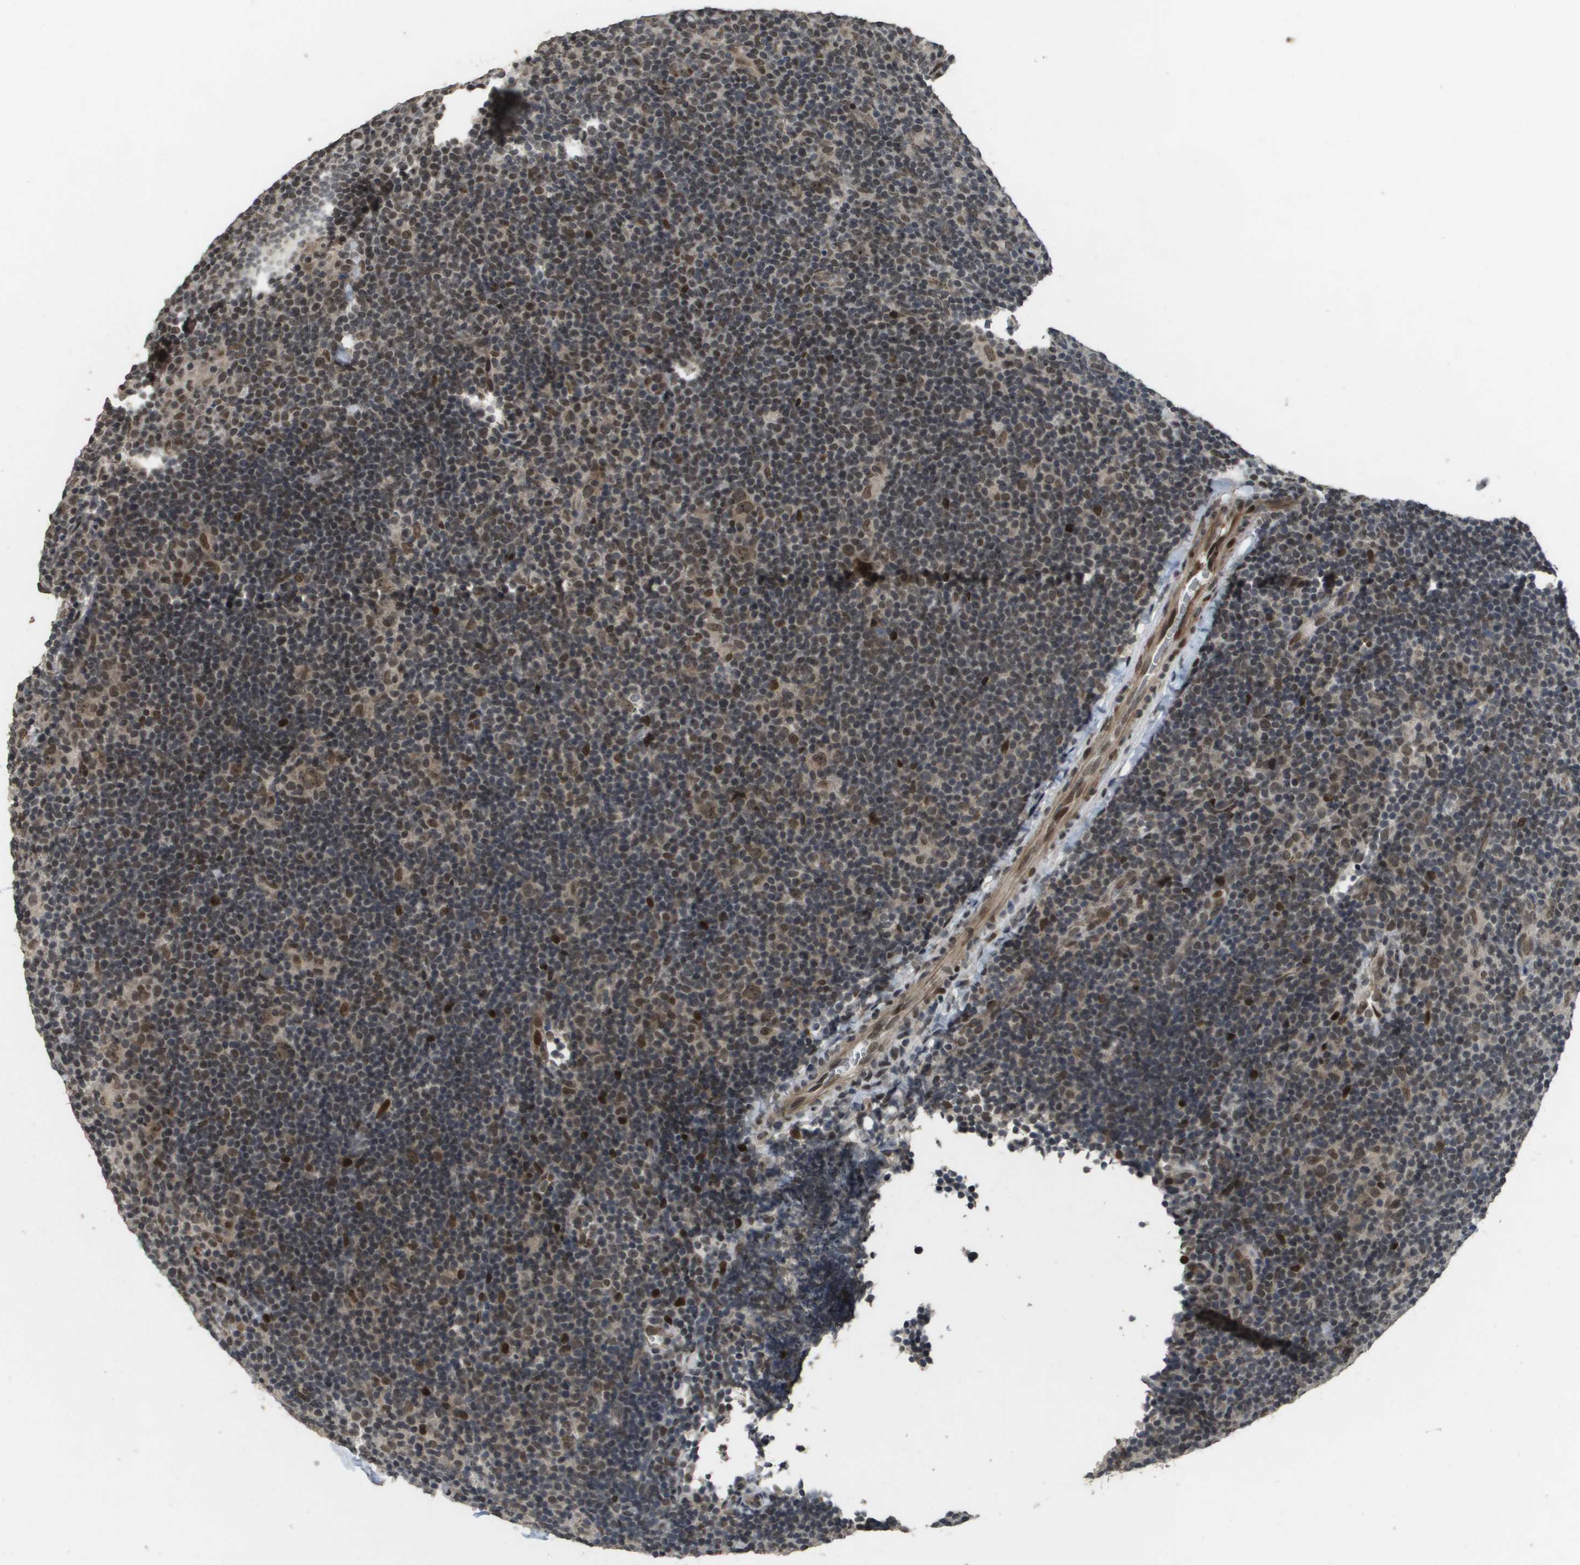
{"staining": {"intensity": "moderate", "quantity": ">75%", "location": "nuclear"}, "tissue": "lymphoma", "cell_type": "Tumor cells", "image_type": "cancer", "snomed": [{"axis": "morphology", "description": "Hodgkin's disease, NOS"}, {"axis": "topography", "description": "Lymph node"}], "caption": "The micrograph demonstrates immunohistochemical staining of lymphoma. There is moderate nuclear staining is seen in about >75% of tumor cells.", "gene": "KAT5", "patient": {"sex": "female", "age": 57}}